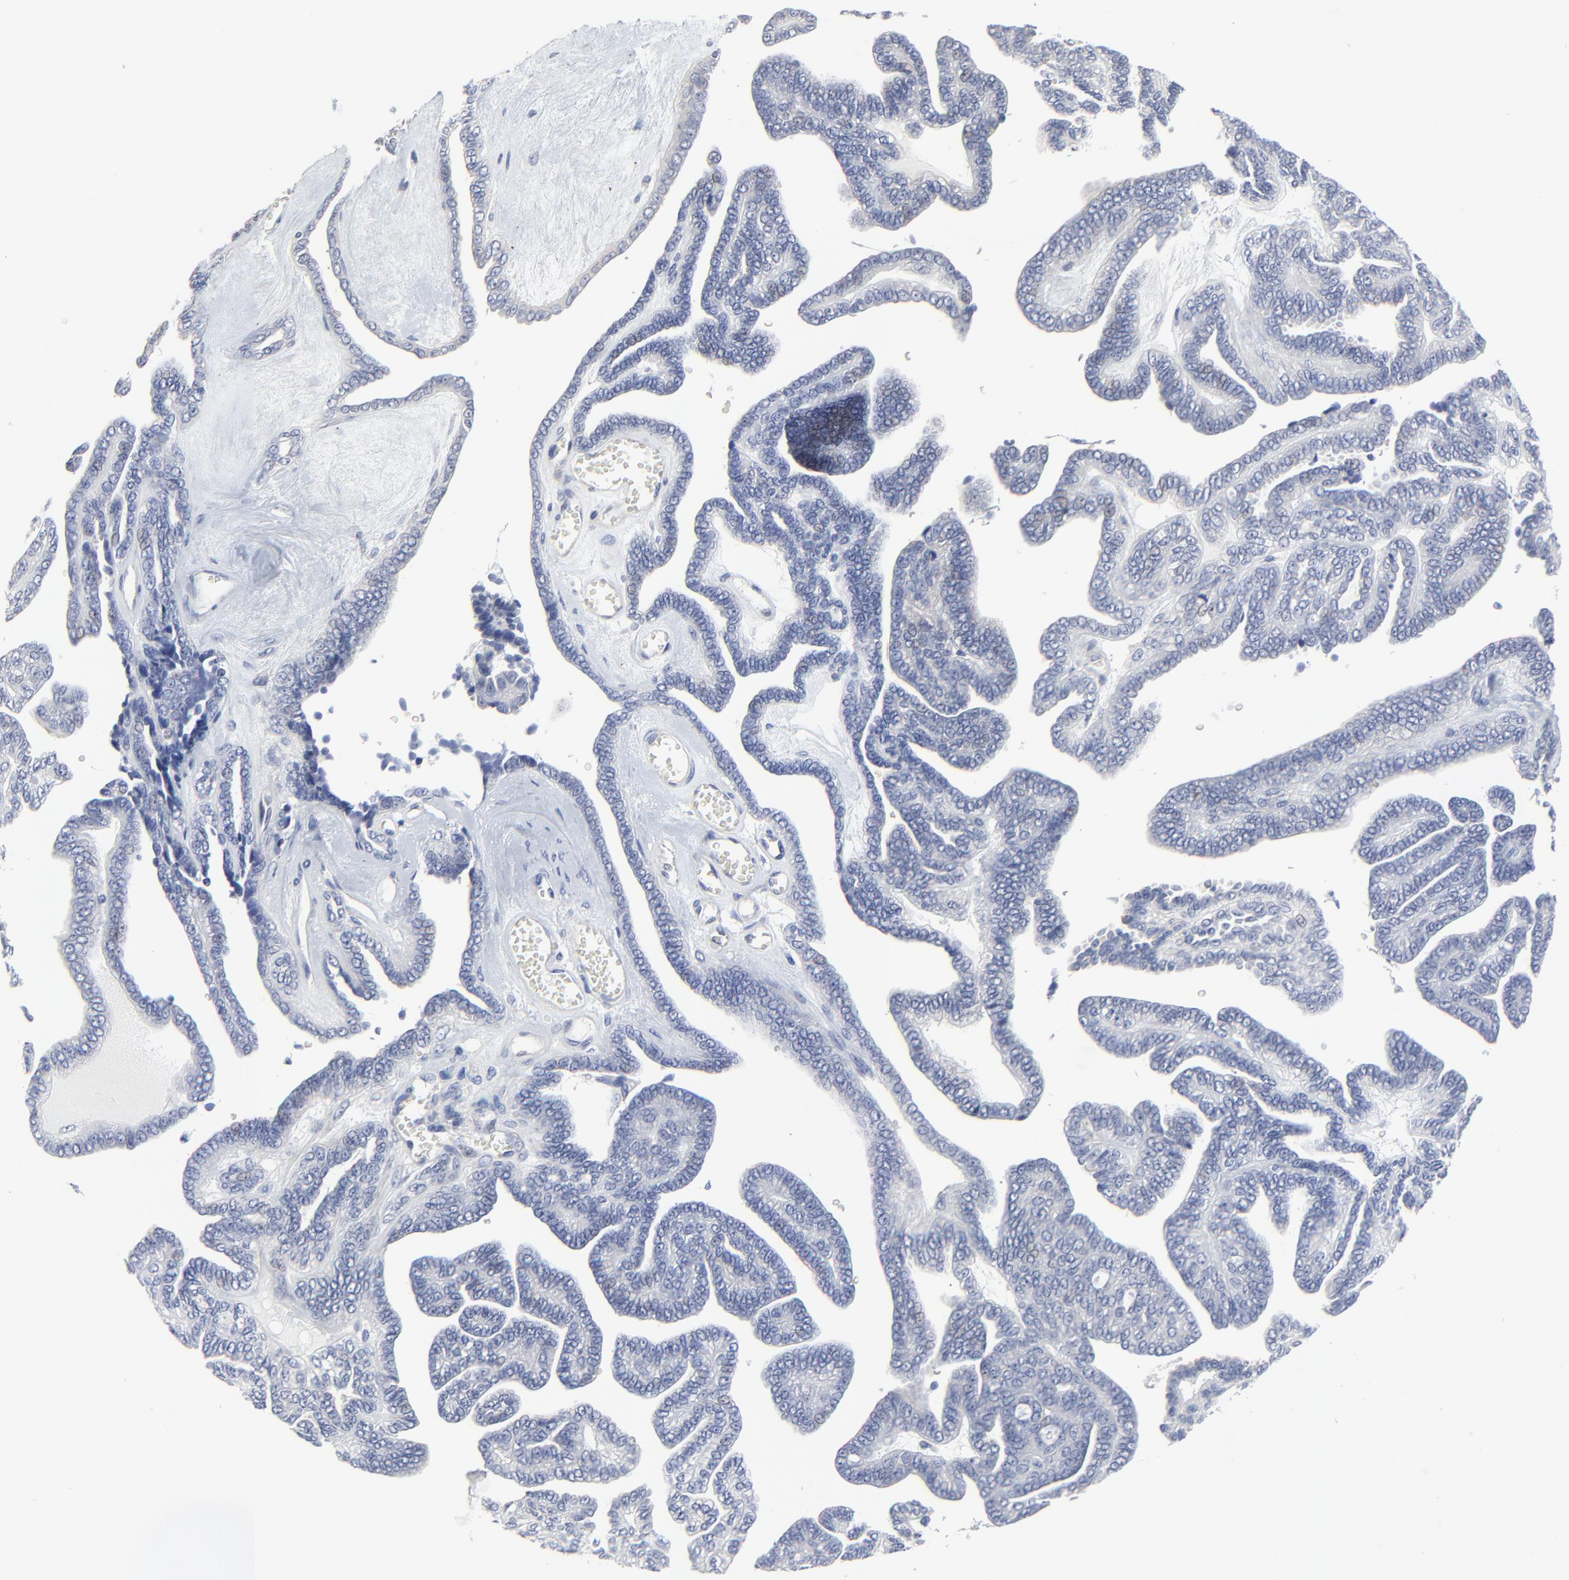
{"staining": {"intensity": "negative", "quantity": "none", "location": "none"}, "tissue": "ovarian cancer", "cell_type": "Tumor cells", "image_type": "cancer", "snomed": [{"axis": "morphology", "description": "Cystadenocarcinoma, serous, NOS"}, {"axis": "topography", "description": "Ovary"}], "caption": "Tumor cells are negative for brown protein staining in ovarian serous cystadenocarcinoma. Nuclei are stained in blue.", "gene": "DHRSX", "patient": {"sex": "female", "age": 71}}